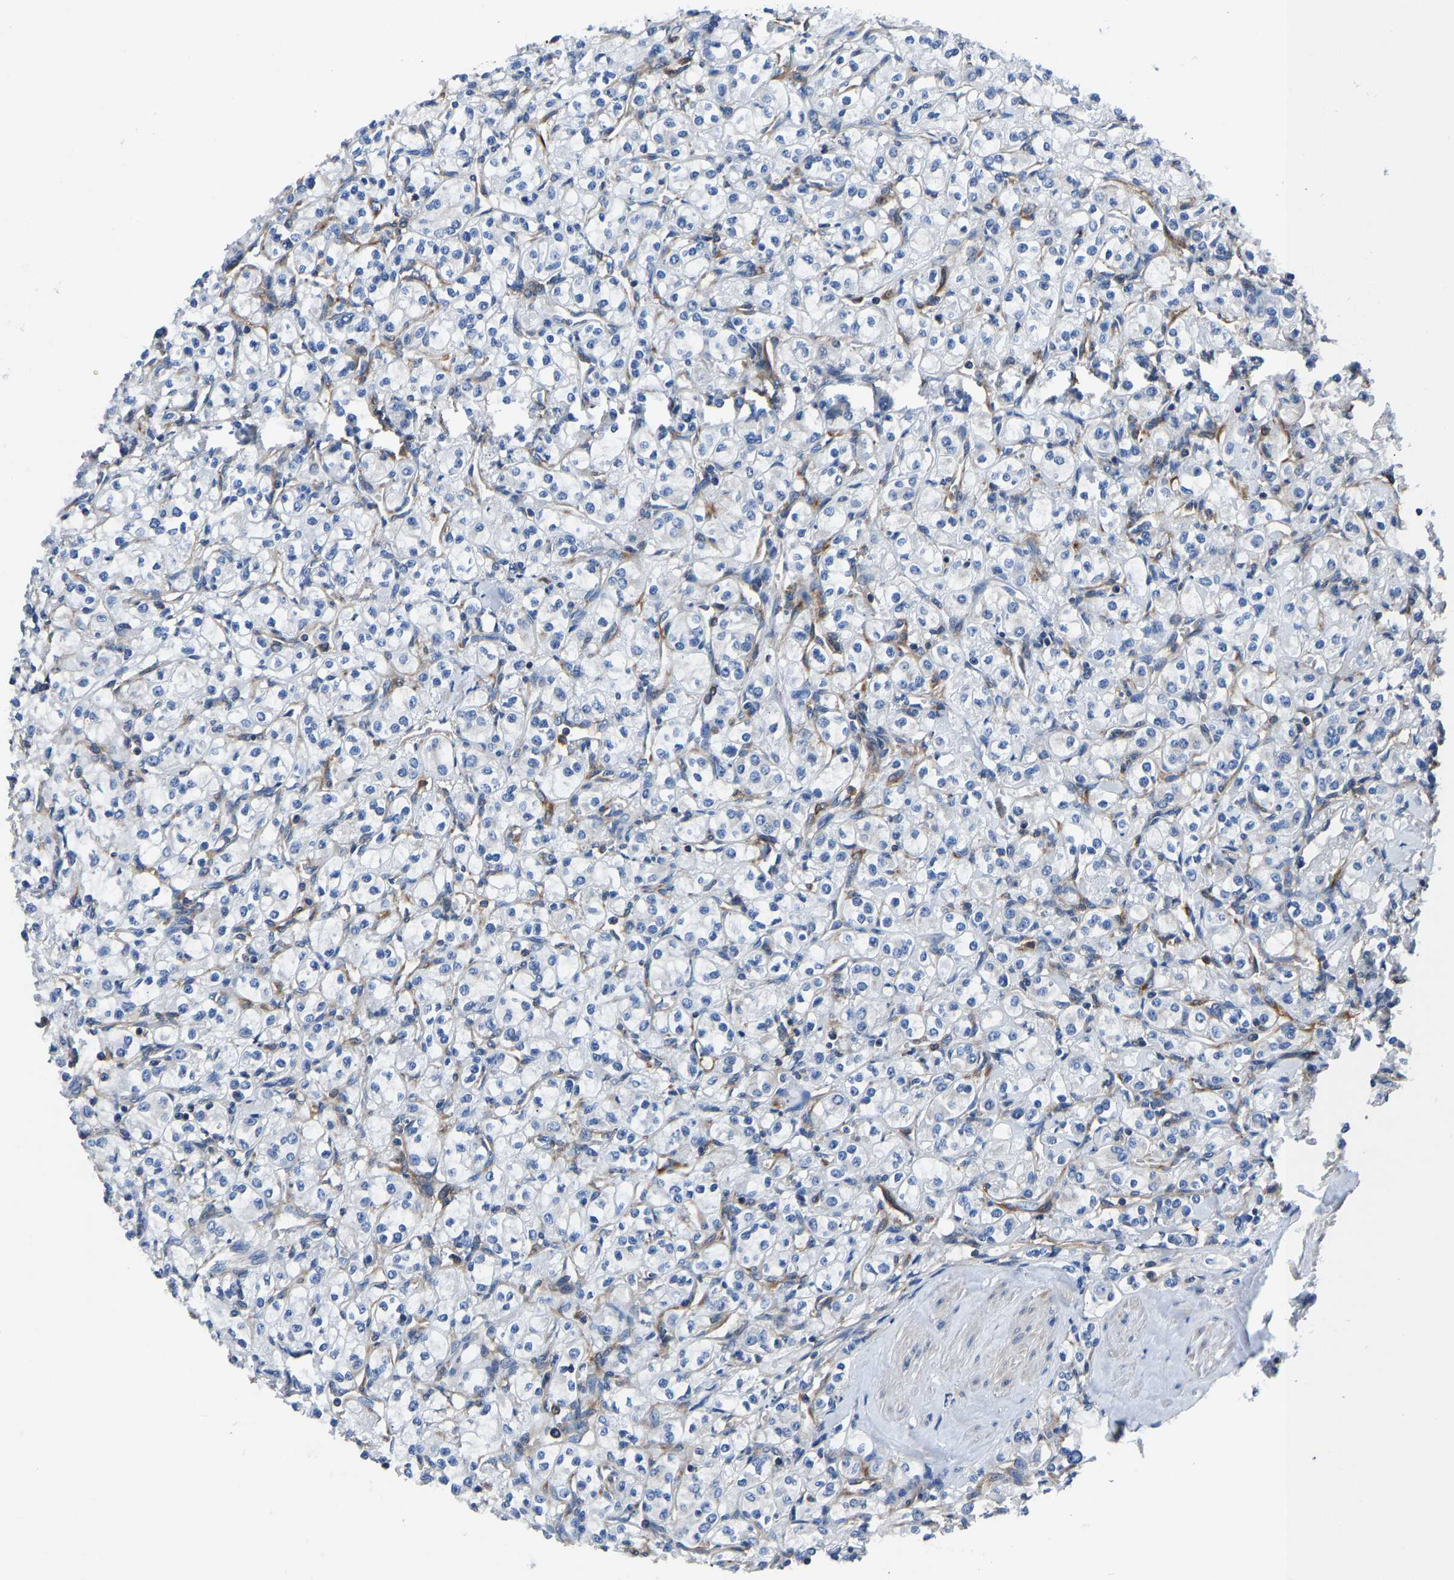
{"staining": {"intensity": "negative", "quantity": "none", "location": "none"}, "tissue": "renal cancer", "cell_type": "Tumor cells", "image_type": "cancer", "snomed": [{"axis": "morphology", "description": "Adenocarcinoma, NOS"}, {"axis": "topography", "description": "Kidney"}], "caption": "There is no significant expression in tumor cells of adenocarcinoma (renal).", "gene": "PRKAR1A", "patient": {"sex": "male", "age": 77}}